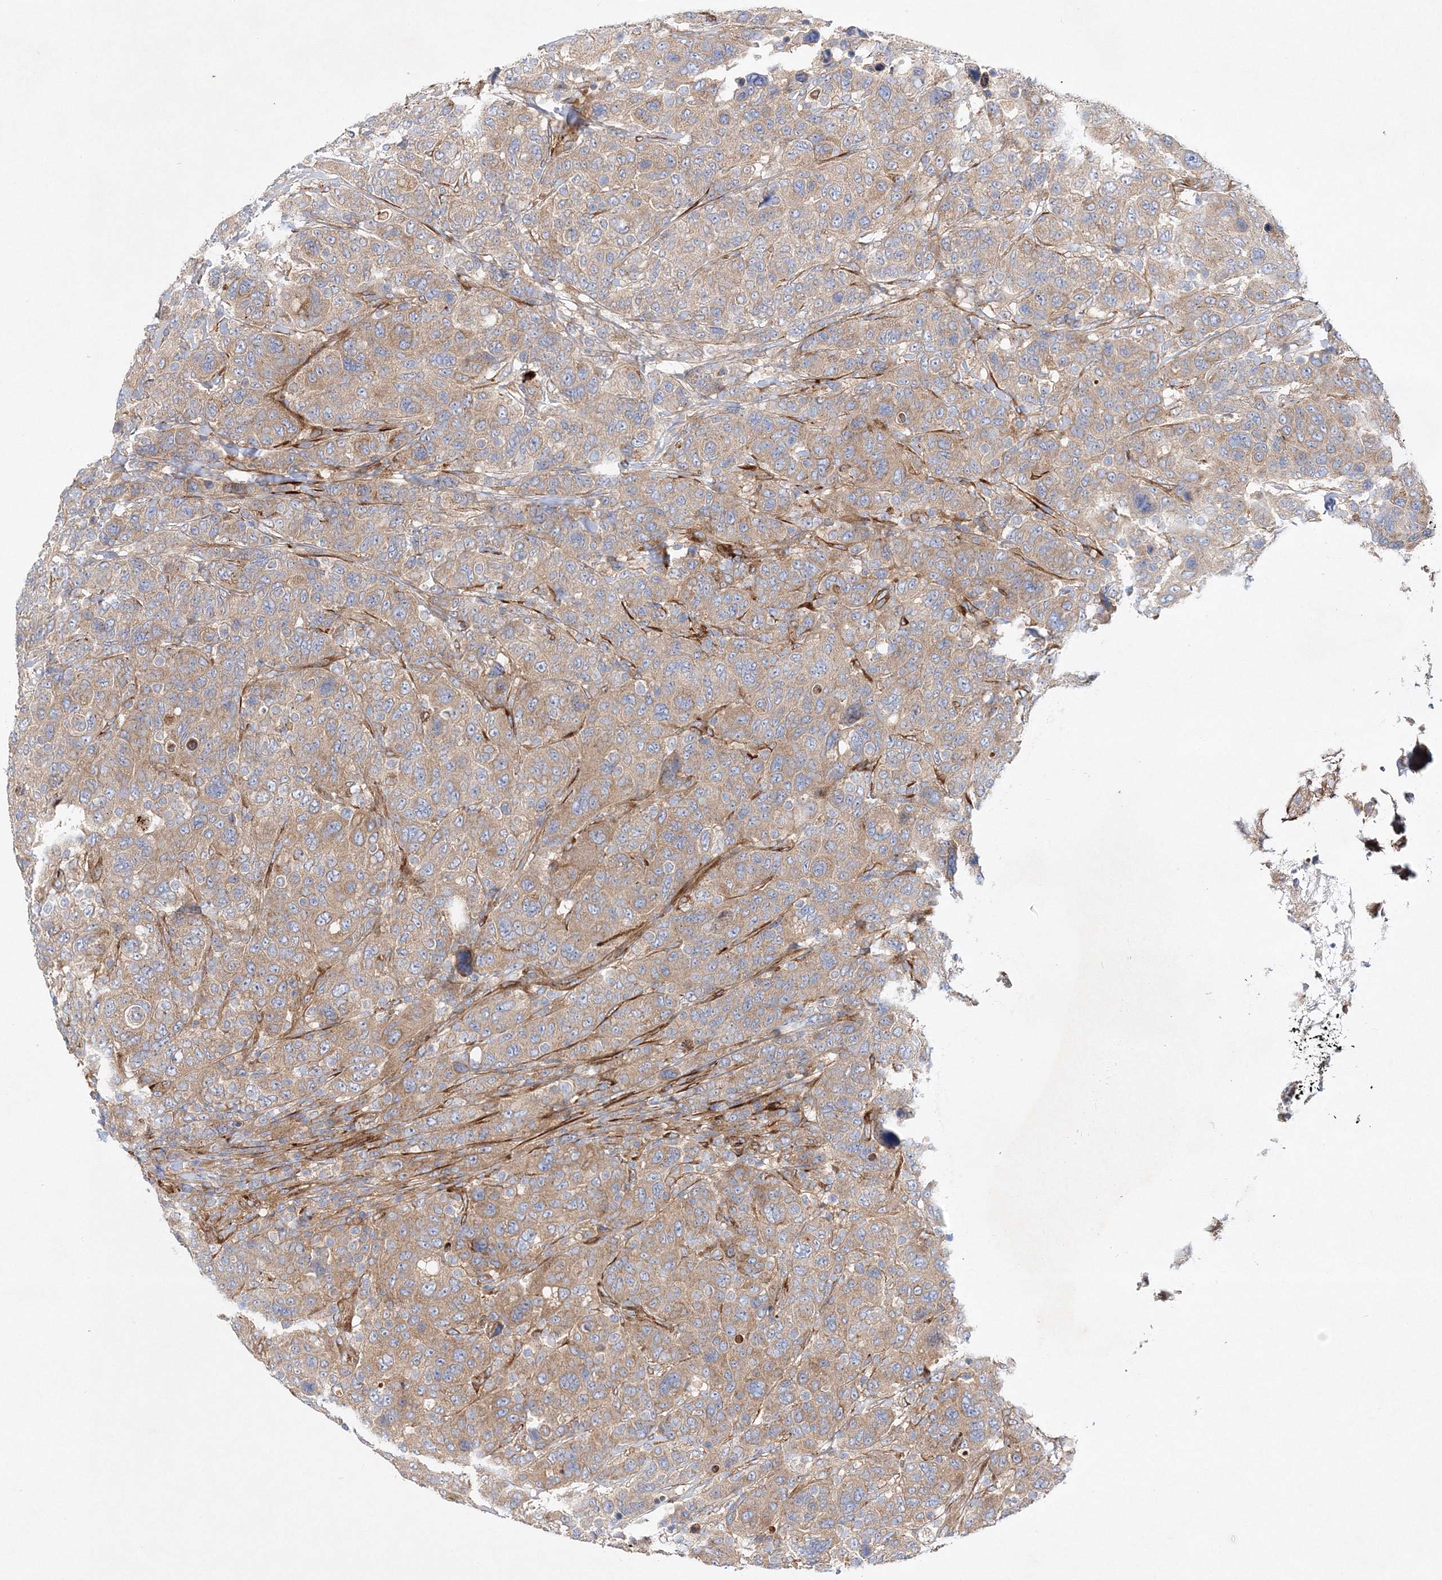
{"staining": {"intensity": "weak", "quantity": "25%-75%", "location": "cytoplasmic/membranous"}, "tissue": "breast cancer", "cell_type": "Tumor cells", "image_type": "cancer", "snomed": [{"axis": "morphology", "description": "Duct carcinoma"}, {"axis": "topography", "description": "Breast"}], "caption": "Immunohistochemistry (IHC) staining of breast cancer (invasive ductal carcinoma), which exhibits low levels of weak cytoplasmic/membranous positivity in about 25%-75% of tumor cells indicating weak cytoplasmic/membranous protein positivity. The staining was performed using DAB (brown) for protein detection and nuclei were counterstained in hematoxylin (blue).", "gene": "ZFYVE16", "patient": {"sex": "female", "age": 37}}